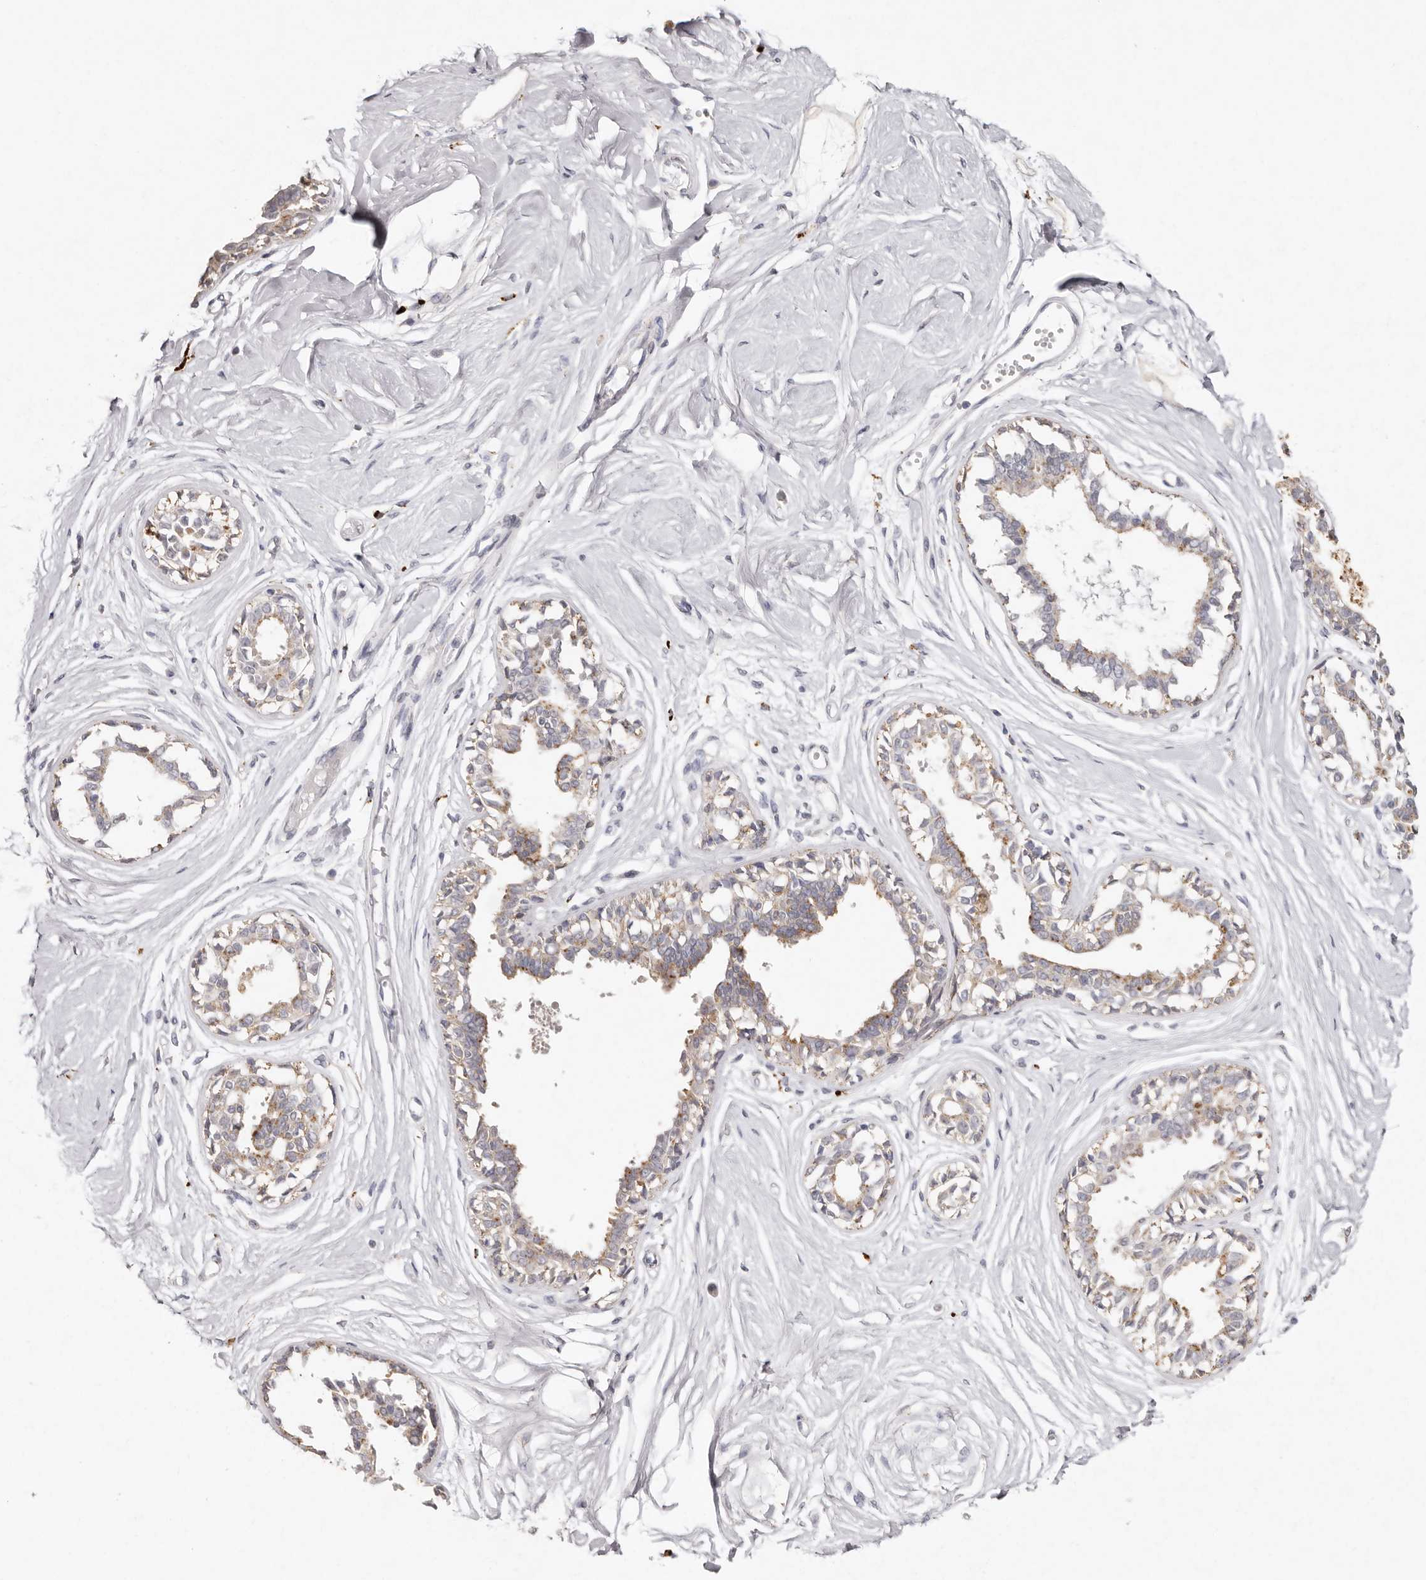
{"staining": {"intensity": "weak", "quantity": "25%-75%", "location": "cytoplasmic/membranous"}, "tissue": "breast", "cell_type": "Adipocytes", "image_type": "normal", "snomed": [{"axis": "morphology", "description": "Normal tissue, NOS"}, {"axis": "topography", "description": "Breast"}], "caption": "Unremarkable breast shows weak cytoplasmic/membranous expression in about 25%-75% of adipocytes The staining was performed using DAB (3,3'-diaminobenzidine) to visualize the protein expression in brown, while the nuclei were stained in blue with hematoxylin (Magnification: 20x)..", "gene": "FAM185A", "patient": {"sex": "female", "age": 45}}